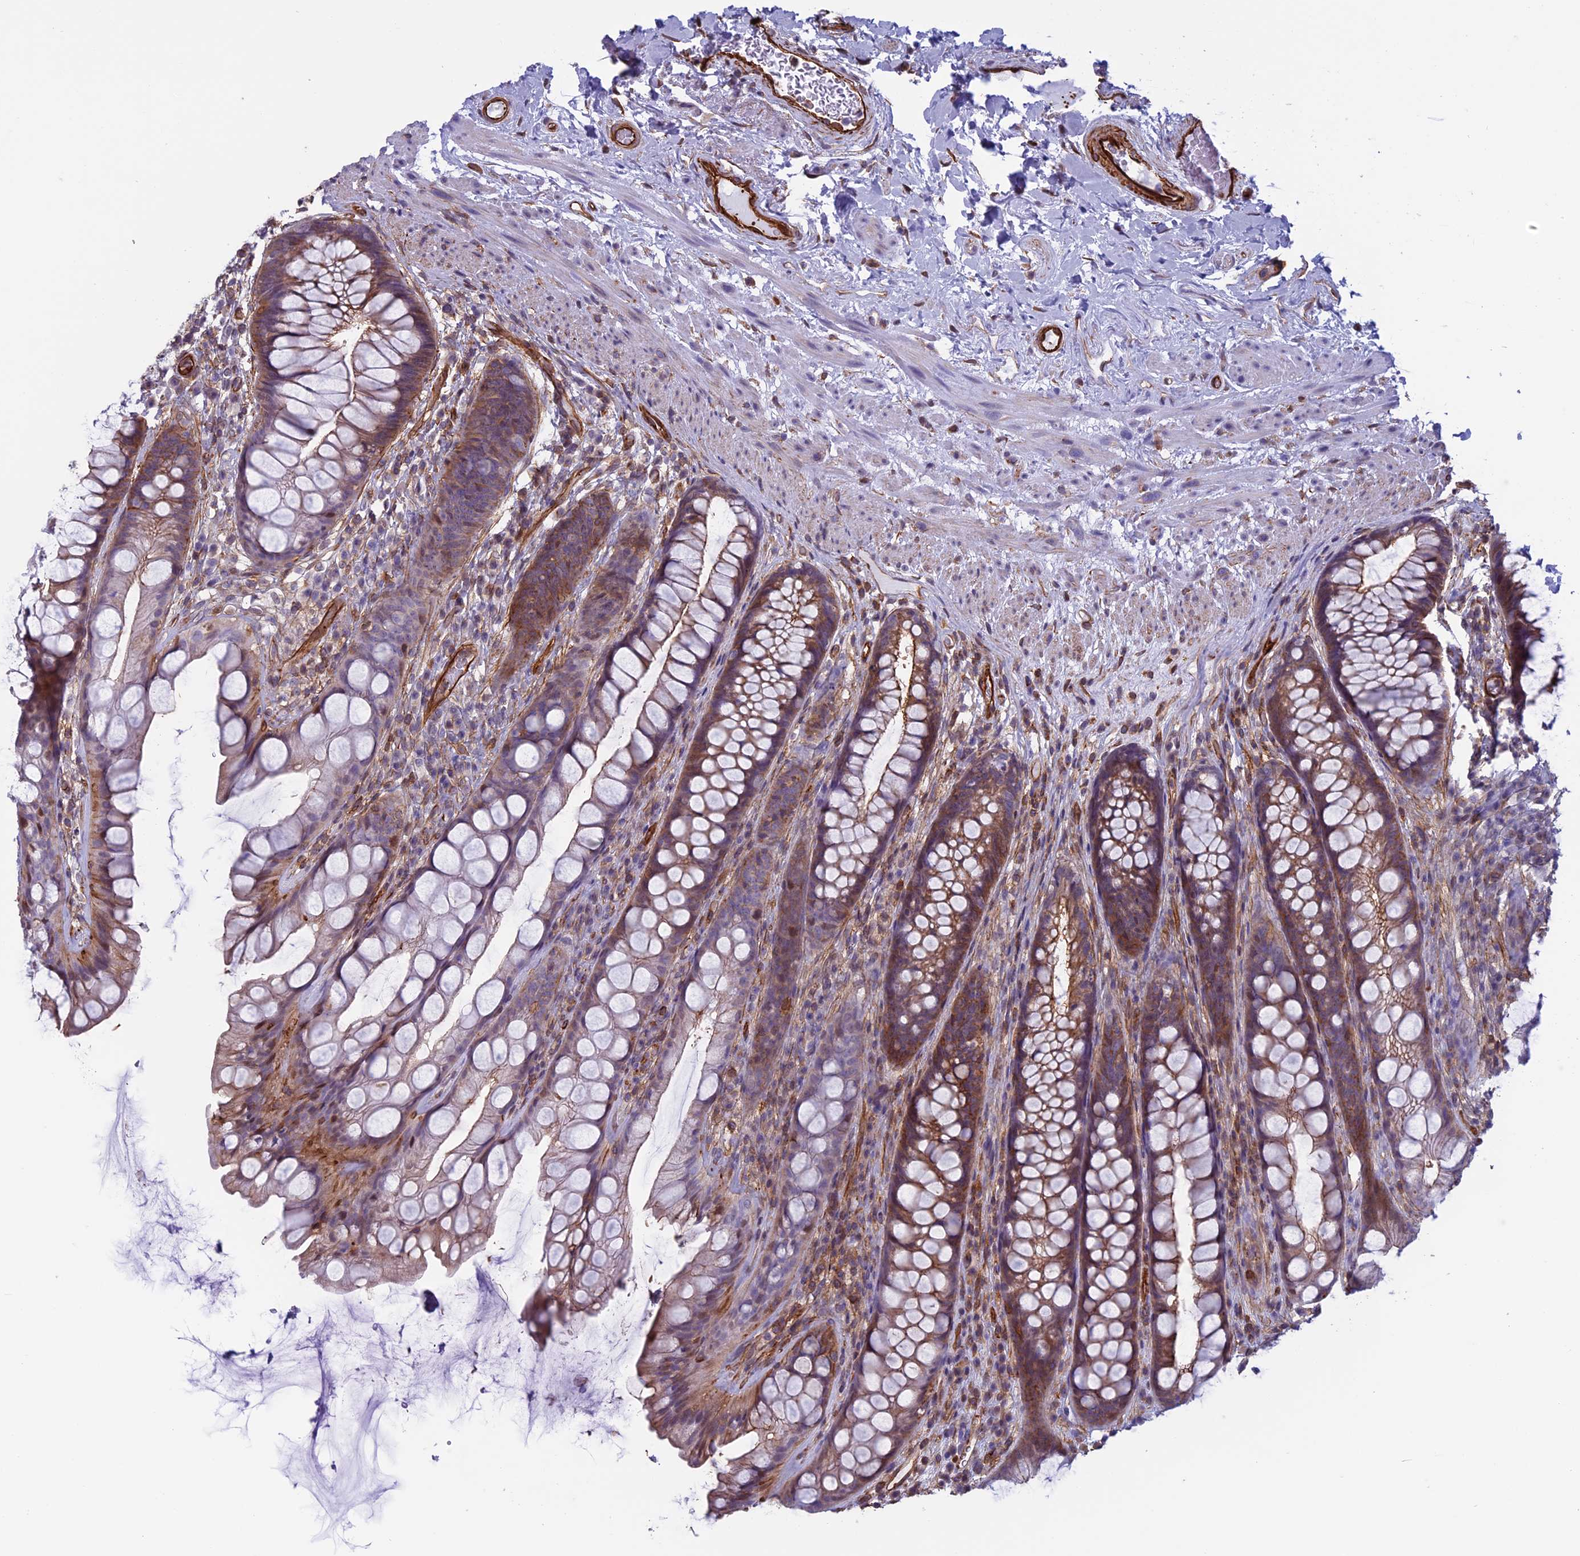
{"staining": {"intensity": "moderate", "quantity": "25%-75%", "location": "cytoplasmic/membranous"}, "tissue": "rectum", "cell_type": "Glandular cells", "image_type": "normal", "snomed": [{"axis": "morphology", "description": "Normal tissue, NOS"}, {"axis": "topography", "description": "Rectum"}], "caption": "Rectum stained with DAB IHC exhibits medium levels of moderate cytoplasmic/membranous staining in about 25%-75% of glandular cells. (DAB IHC with brightfield microscopy, high magnification).", "gene": "ANGPTL2", "patient": {"sex": "male", "age": 74}}